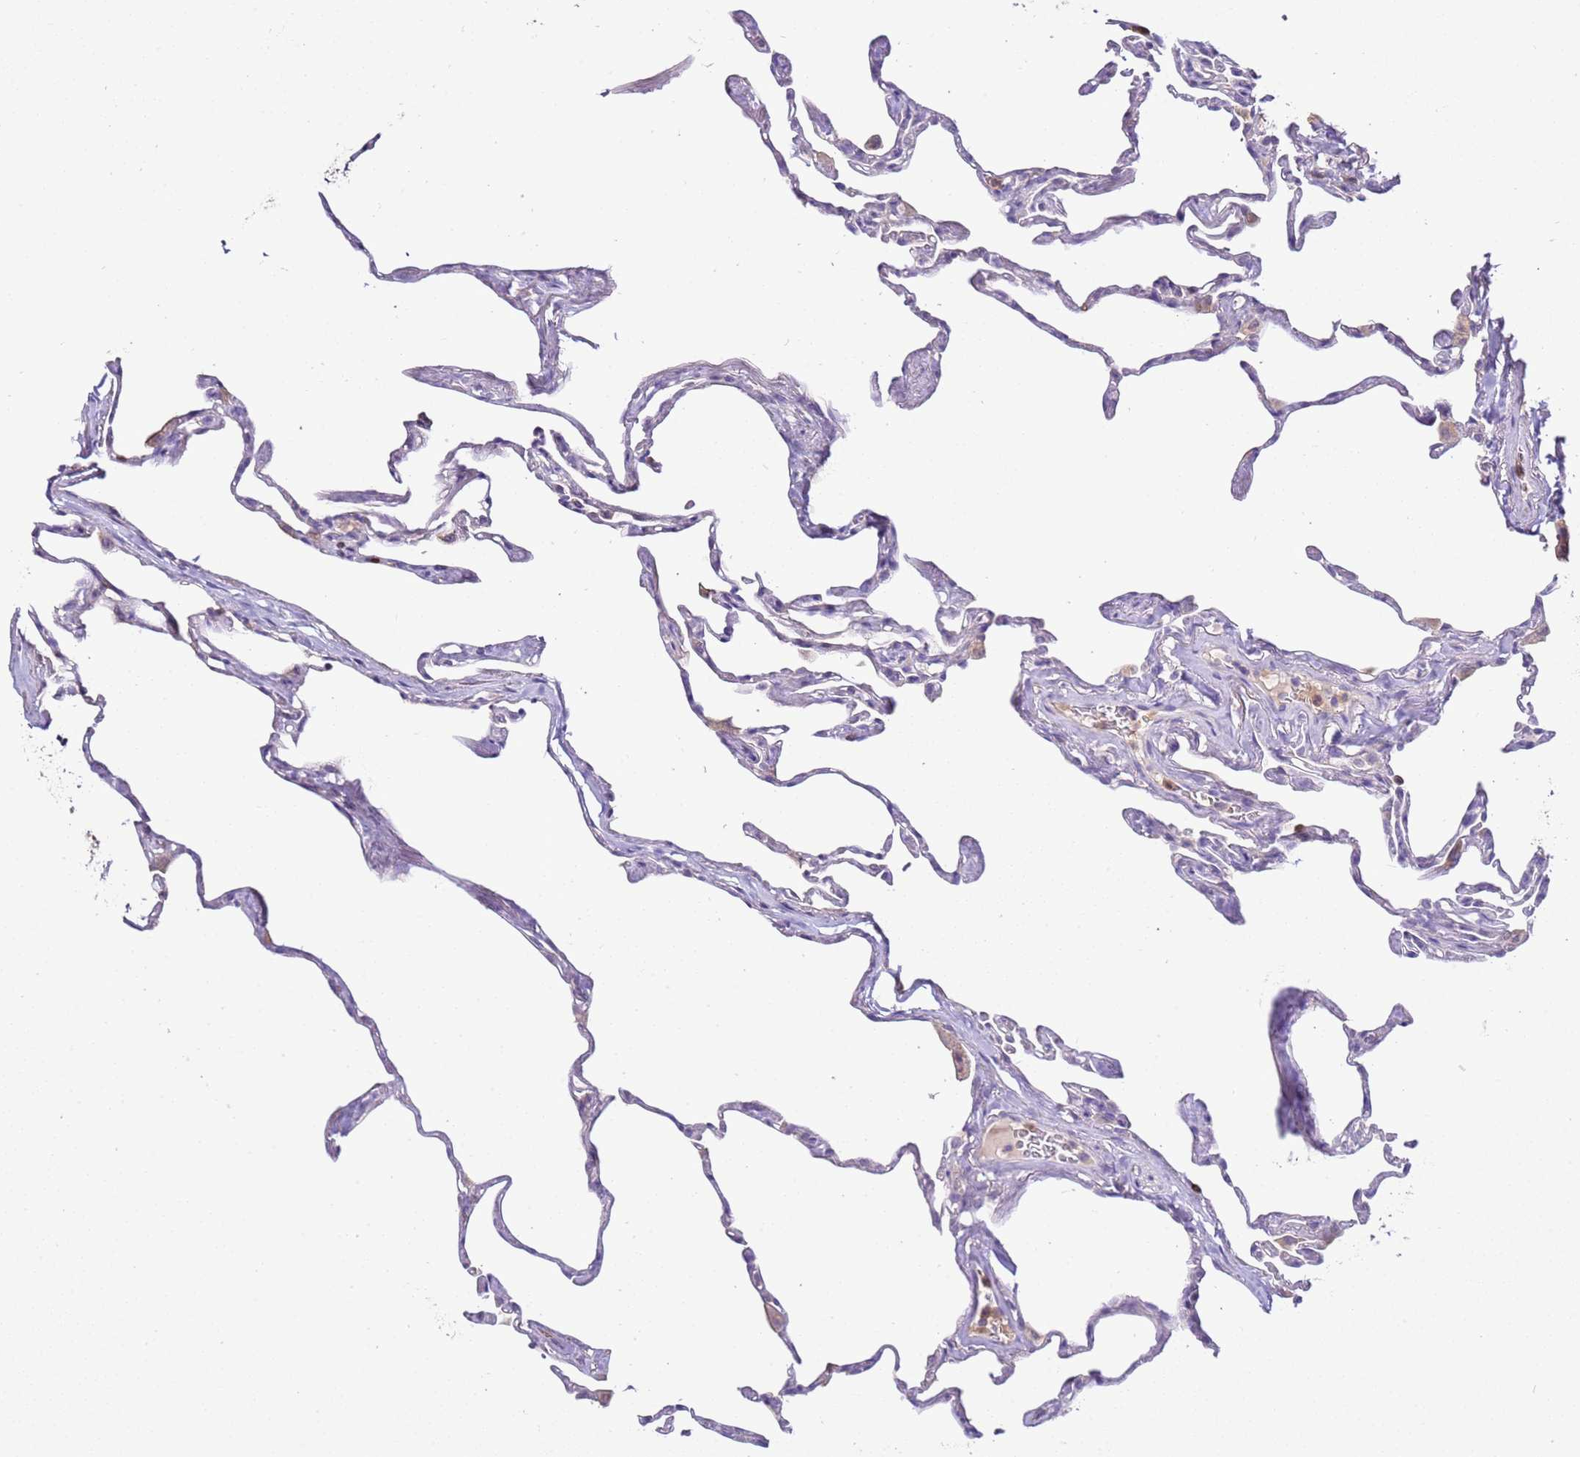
{"staining": {"intensity": "negative", "quantity": "none", "location": "none"}, "tissue": "lung", "cell_type": "Alveolar cells", "image_type": "normal", "snomed": [{"axis": "morphology", "description": "Normal tissue, NOS"}, {"axis": "topography", "description": "Lung"}], "caption": "A histopathology image of lung stained for a protein demonstrates no brown staining in alveolar cells.", "gene": "IL2RG", "patient": {"sex": "male", "age": 65}}